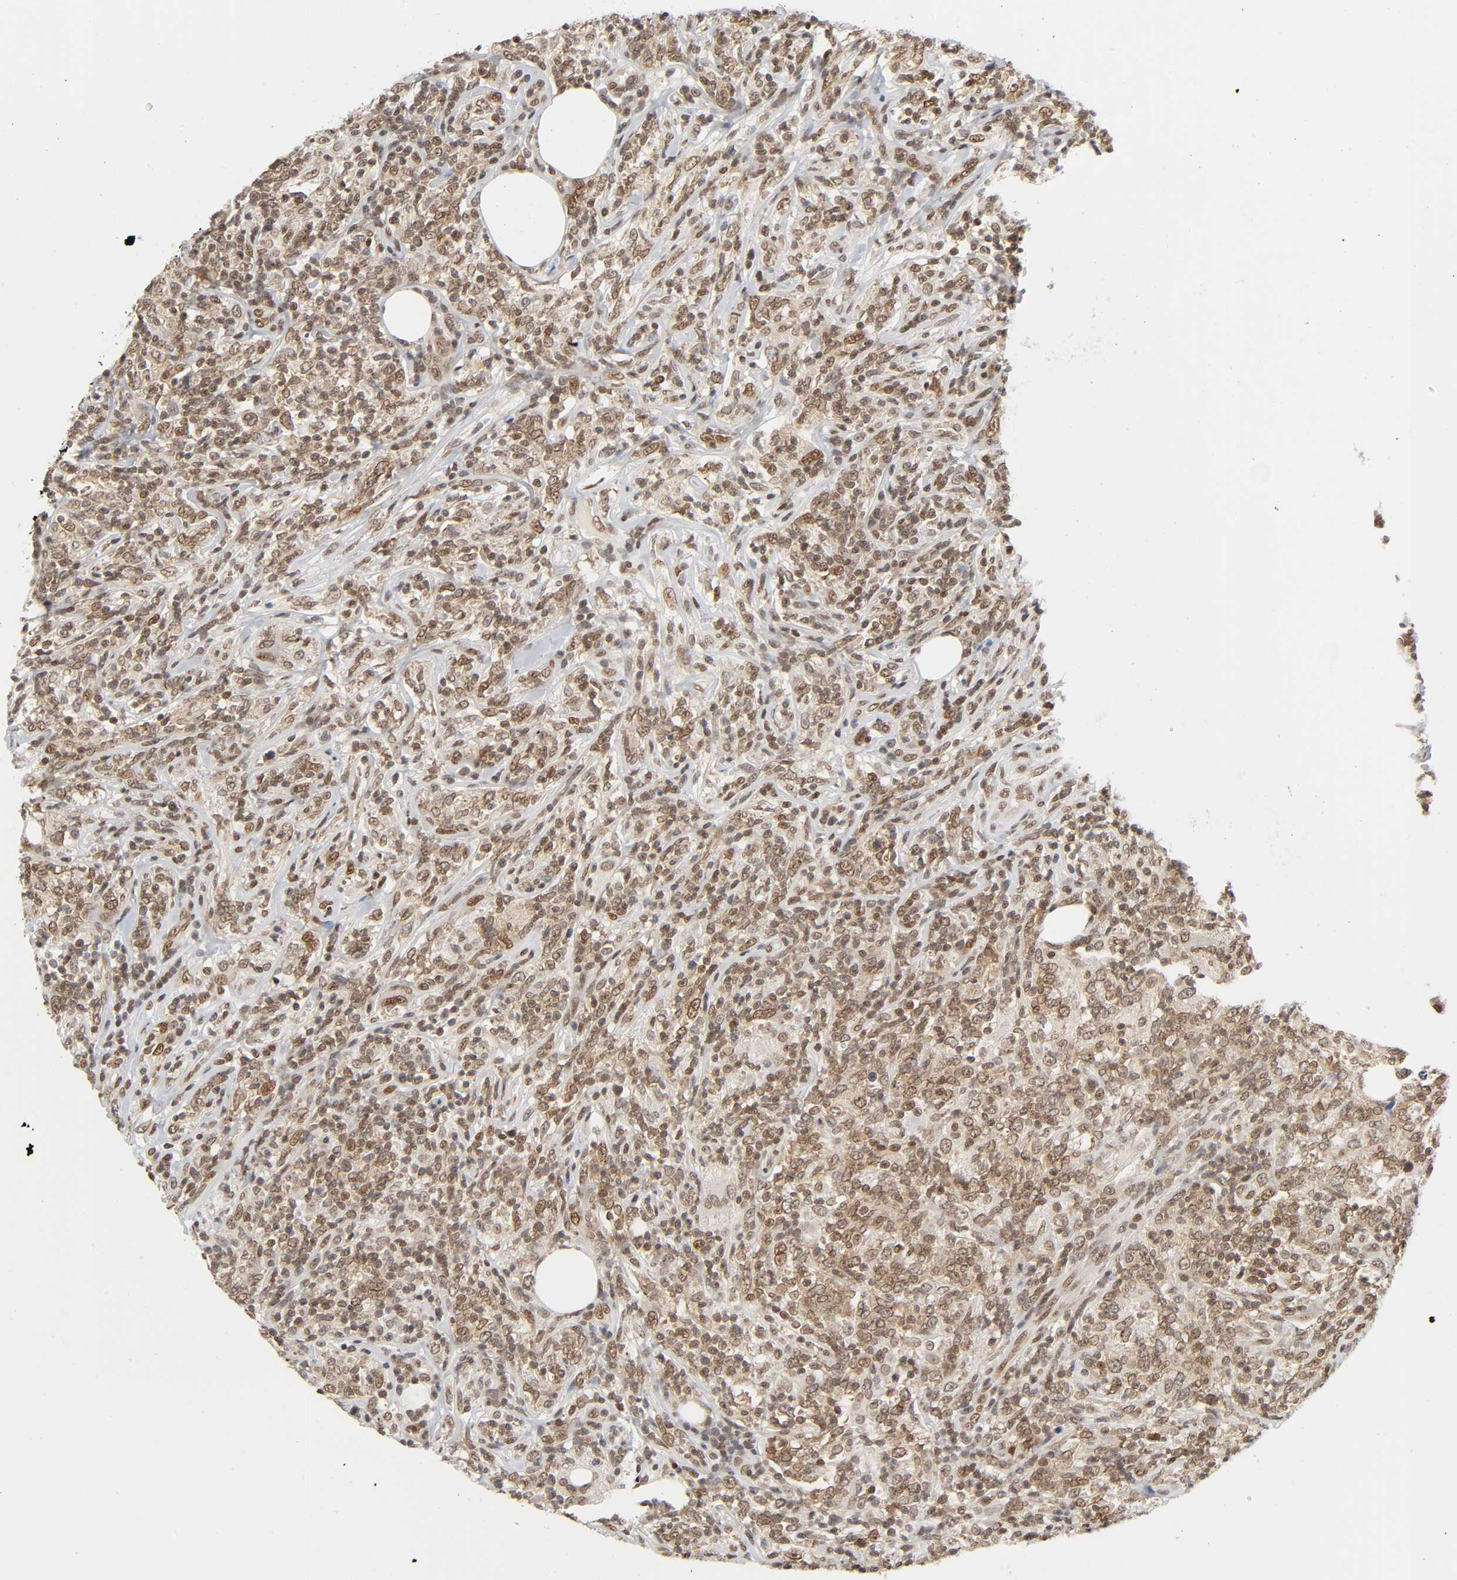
{"staining": {"intensity": "moderate", "quantity": ">75%", "location": "nuclear"}, "tissue": "lymphoma", "cell_type": "Tumor cells", "image_type": "cancer", "snomed": [{"axis": "morphology", "description": "Malignant lymphoma, non-Hodgkin's type, High grade"}, {"axis": "topography", "description": "Lymph node"}], "caption": "This histopathology image demonstrates lymphoma stained with IHC to label a protein in brown. The nuclear of tumor cells show moderate positivity for the protein. Nuclei are counter-stained blue.", "gene": "SUMO1", "patient": {"sex": "female", "age": 84}}